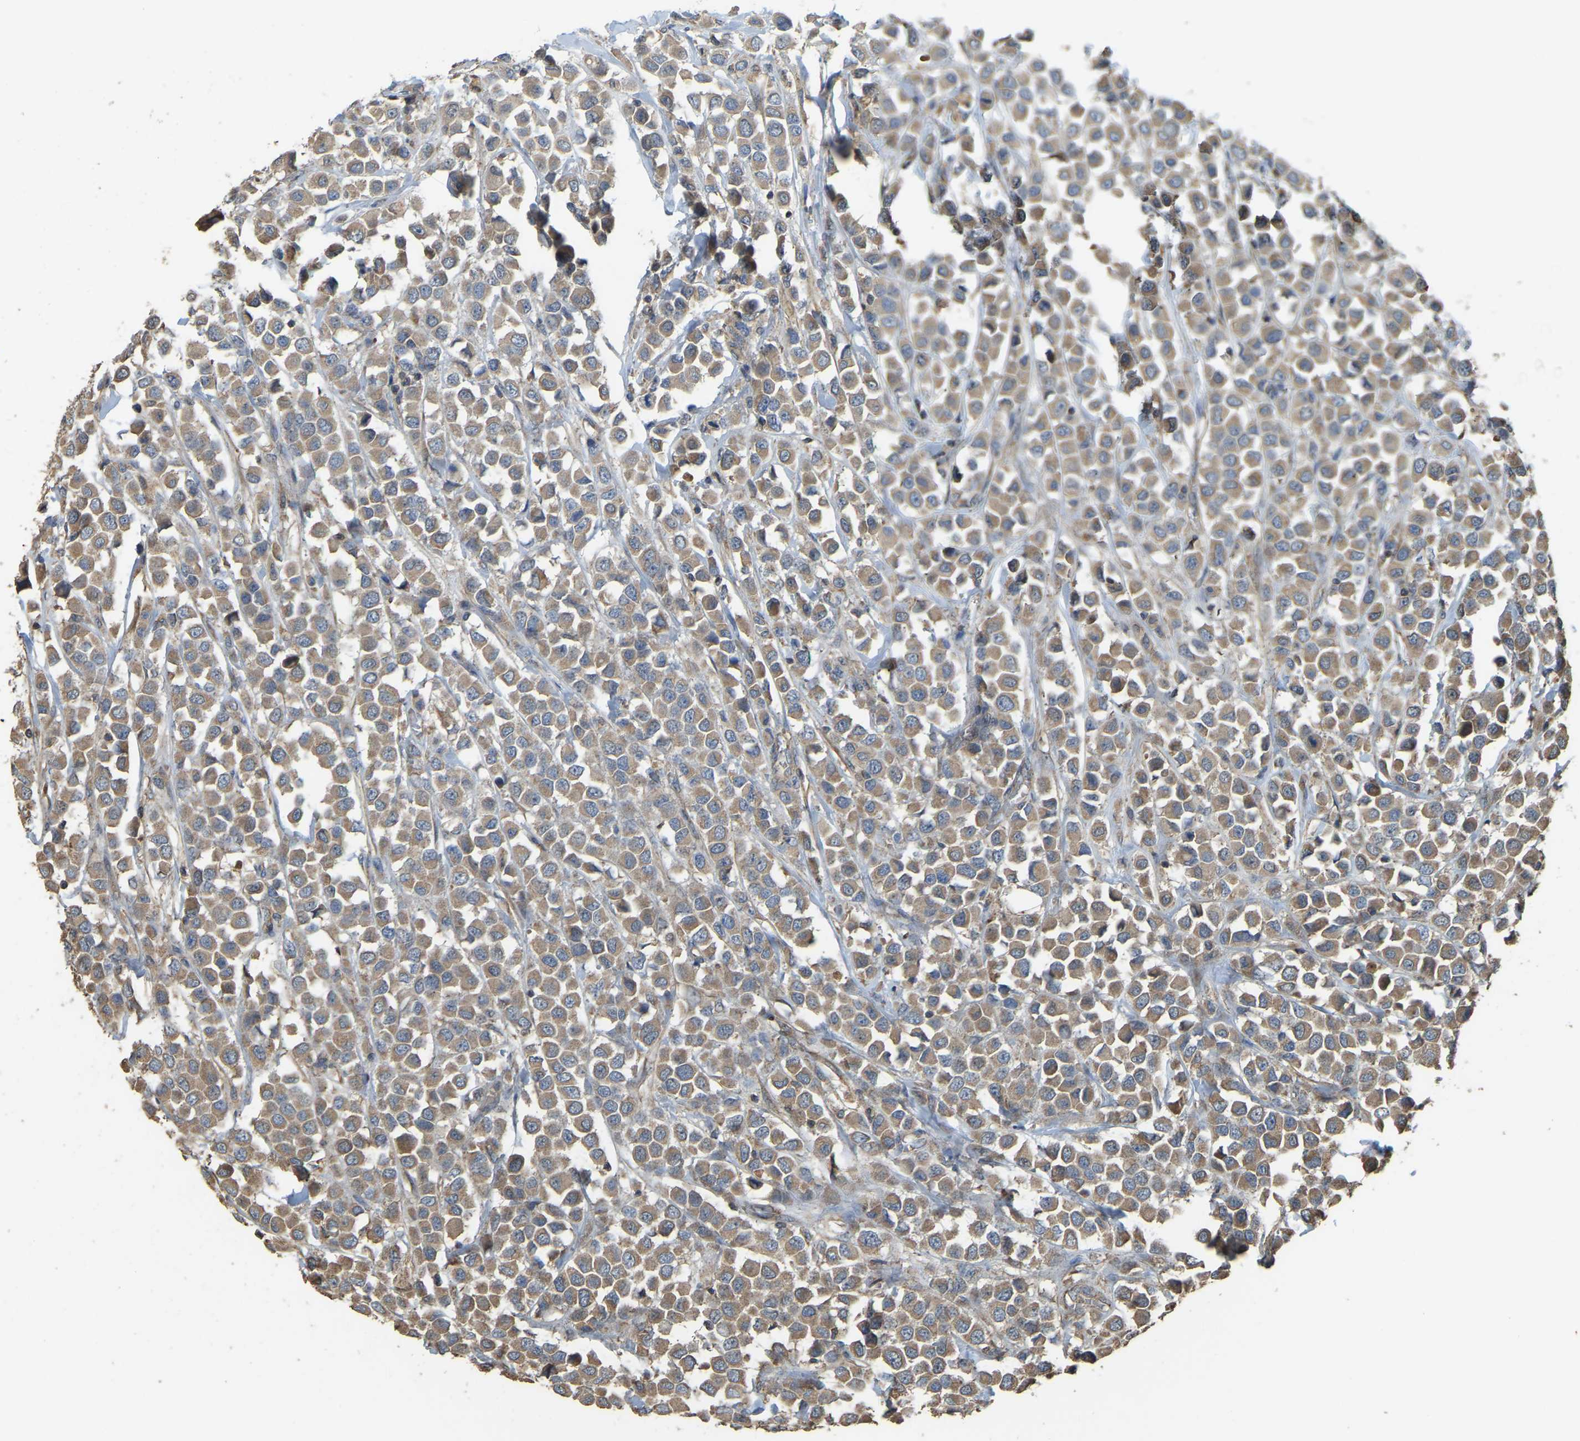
{"staining": {"intensity": "moderate", "quantity": ">75%", "location": "cytoplasmic/membranous"}, "tissue": "breast cancer", "cell_type": "Tumor cells", "image_type": "cancer", "snomed": [{"axis": "morphology", "description": "Duct carcinoma"}, {"axis": "topography", "description": "Breast"}], "caption": "DAB immunohistochemical staining of human breast cancer (invasive ductal carcinoma) displays moderate cytoplasmic/membranous protein expression in approximately >75% of tumor cells.", "gene": "GNG2", "patient": {"sex": "female", "age": 61}}